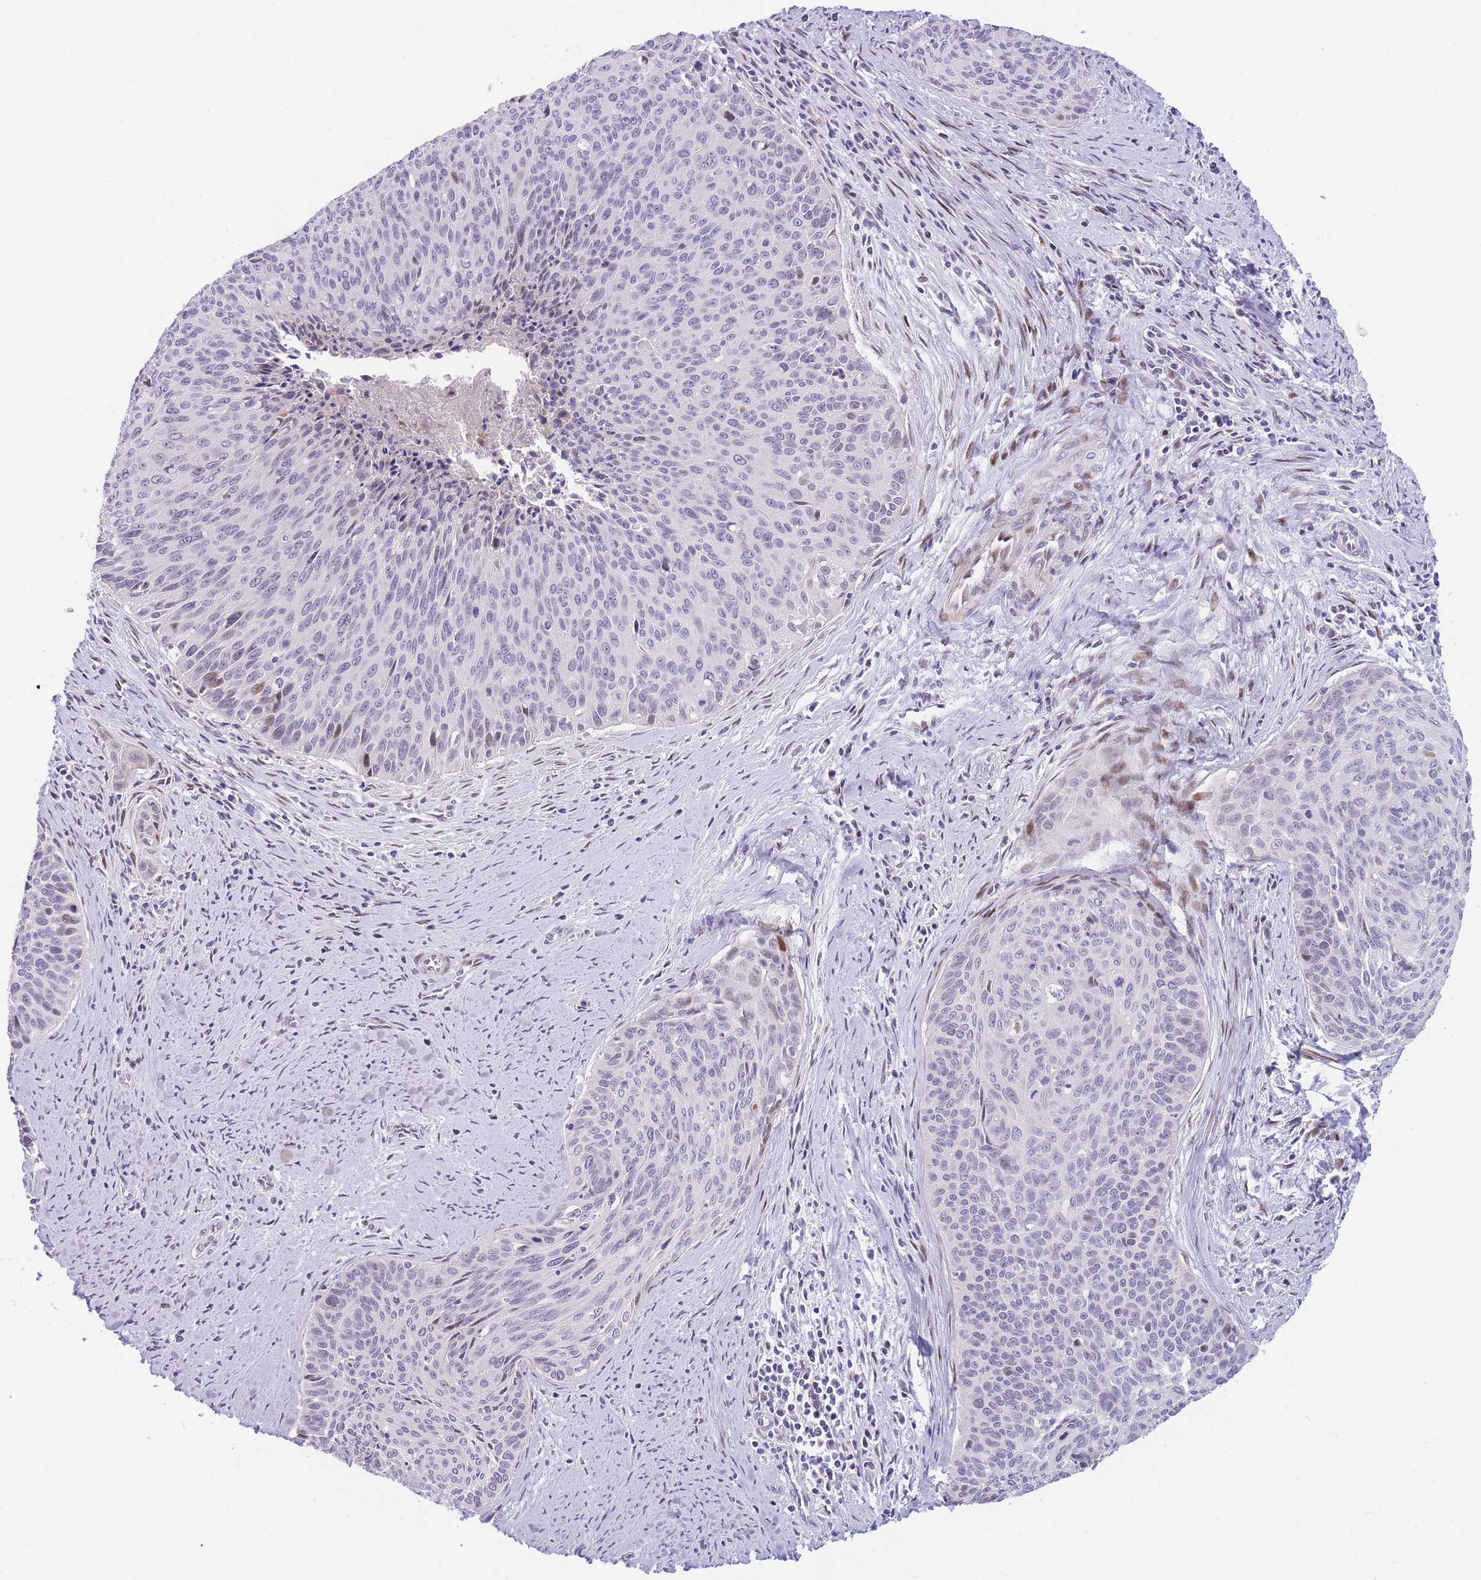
{"staining": {"intensity": "weak", "quantity": "<25%", "location": "nuclear"}, "tissue": "cervical cancer", "cell_type": "Tumor cells", "image_type": "cancer", "snomed": [{"axis": "morphology", "description": "Squamous cell carcinoma, NOS"}, {"axis": "topography", "description": "Cervix"}], "caption": "DAB (3,3'-diaminobenzidine) immunohistochemical staining of human squamous cell carcinoma (cervical) reveals no significant positivity in tumor cells.", "gene": "SHCBP1", "patient": {"sex": "female", "age": 55}}